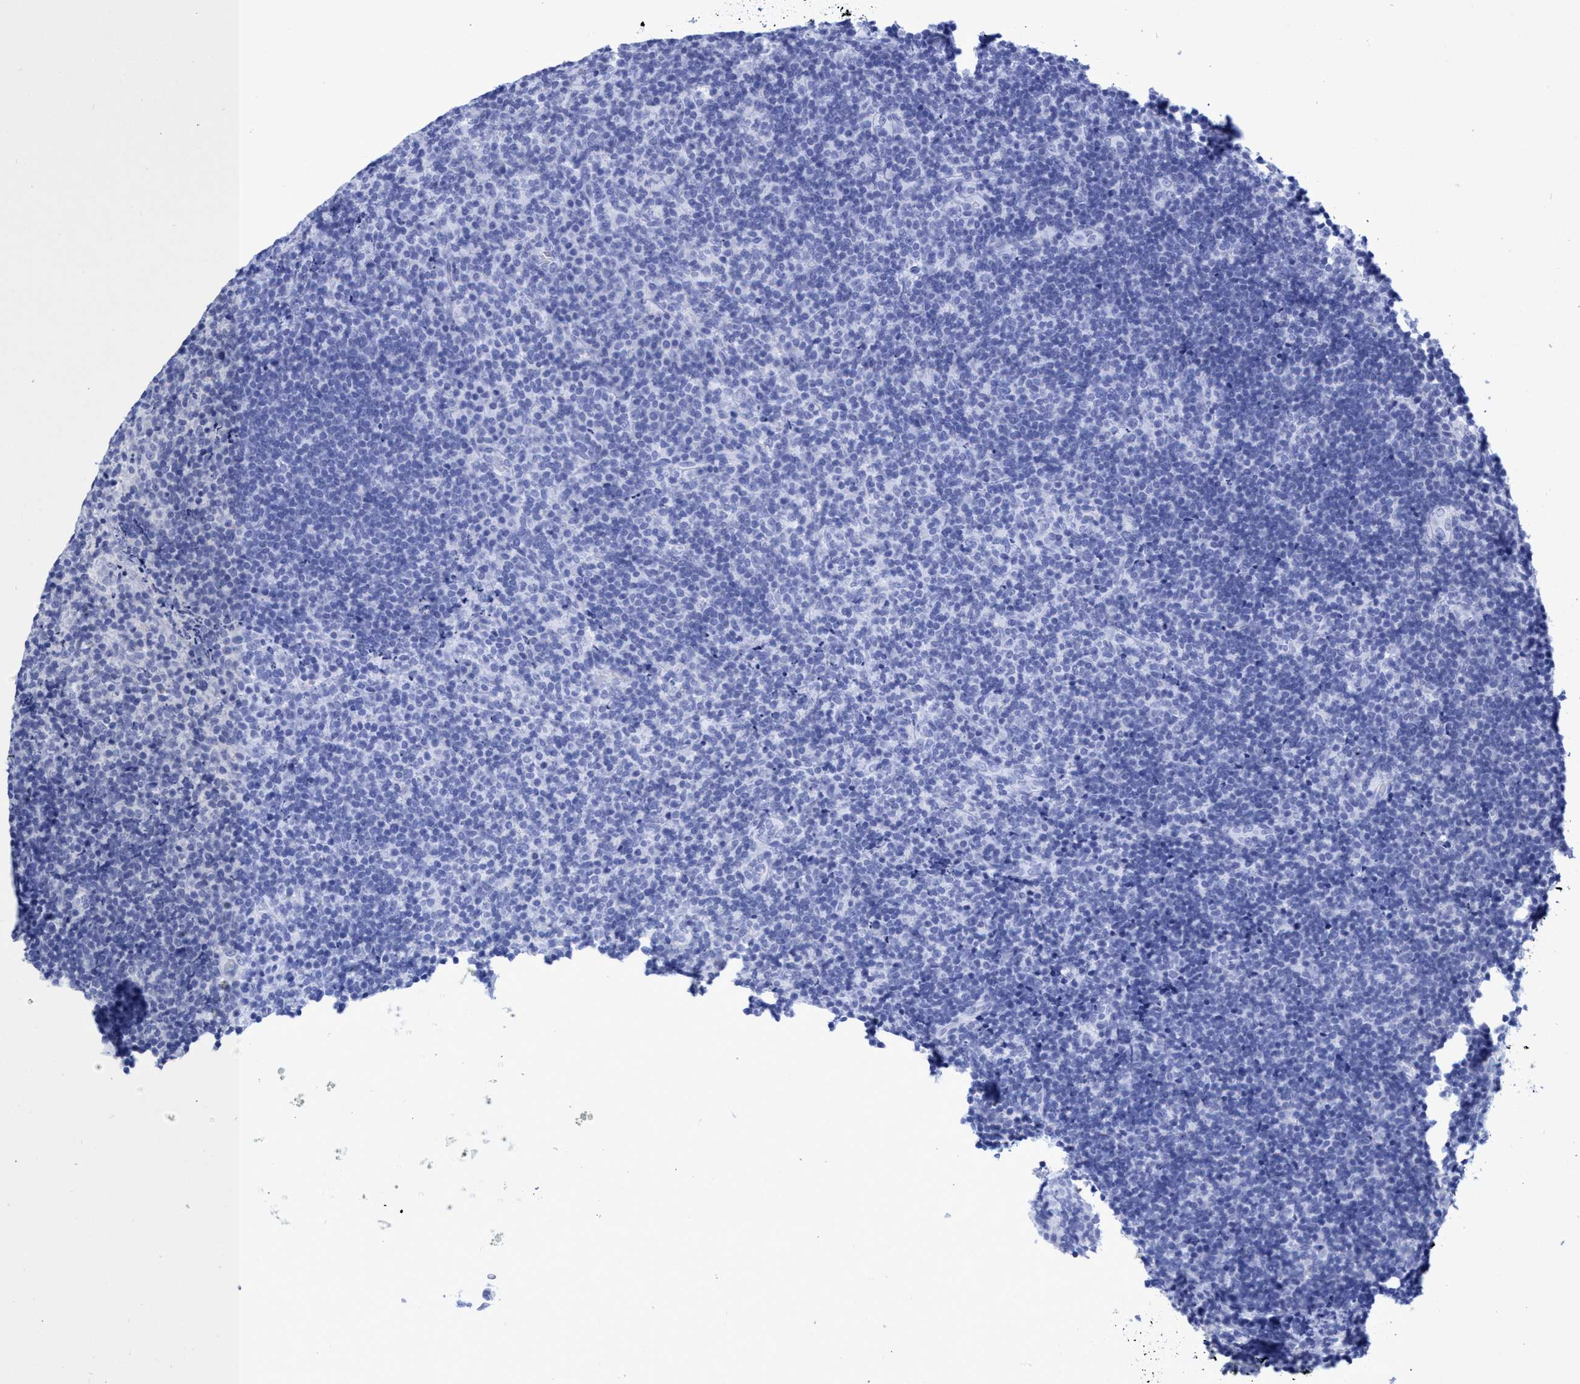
{"staining": {"intensity": "negative", "quantity": "none", "location": "none"}, "tissue": "lymphoma", "cell_type": "Tumor cells", "image_type": "cancer", "snomed": [{"axis": "morphology", "description": "Malignant lymphoma, non-Hodgkin's type, High grade"}, {"axis": "topography", "description": "Tonsil"}], "caption": "The histopathology image shows no significant expression in tumor cells of lymphoma. The staining is performed using DAB brown chromogen with nuclei counter-stained in using hematoxylin.", "gene": "INSL6", "patient": {"sex": "female", "age": 36}}